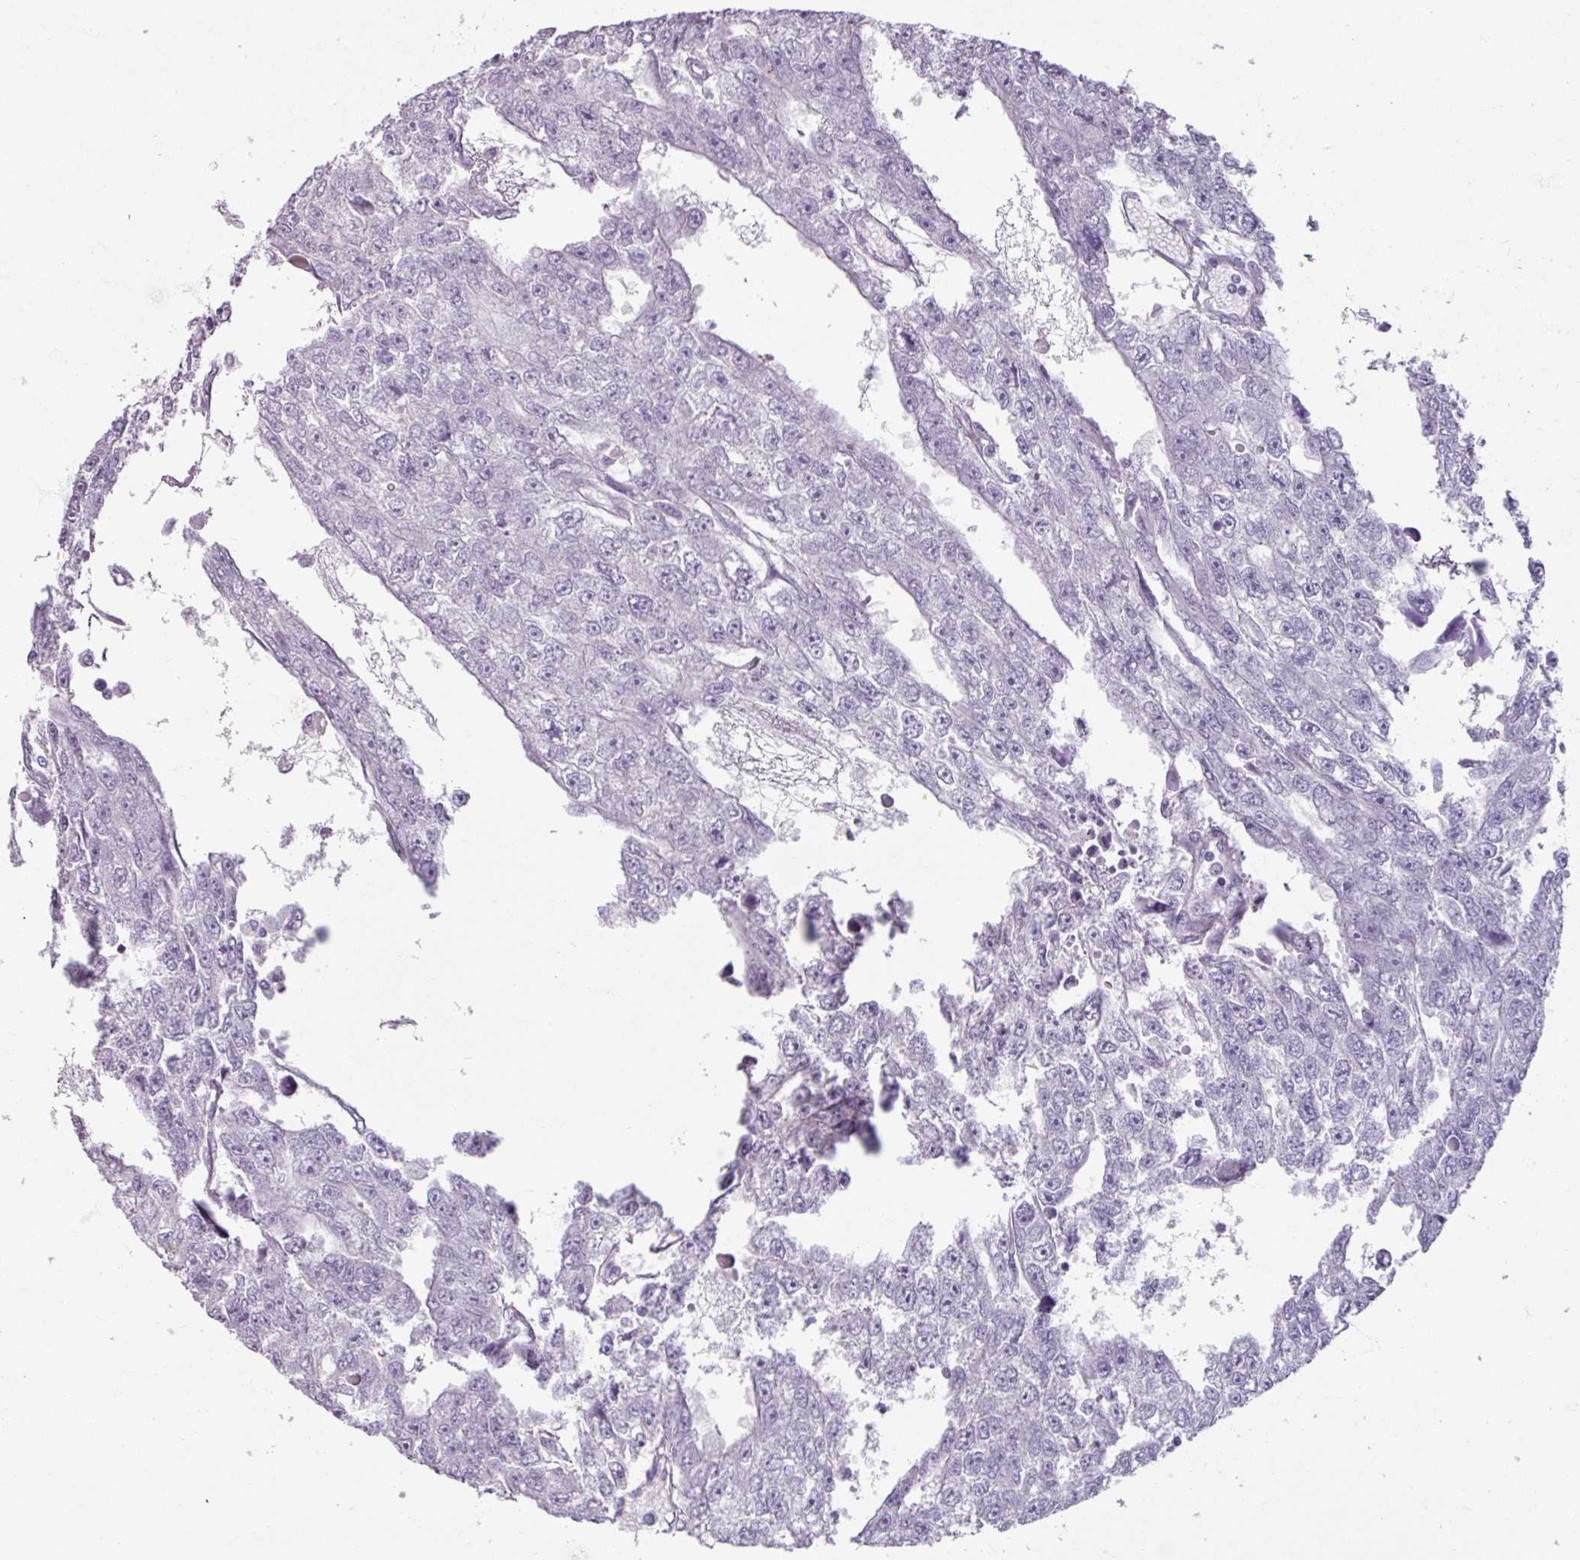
{"staining": {"intensity": "negative", "quantity": "none", "location": "none"}, "tissue": "testis cancer", "cell_type": "Tumor cells", "image_type": "cancer", "snomed": [{"axis": "morphology", "description": "Carcinoma, Embryonal, NOS"}, {"axis": "topography", "description": "Testis"}], "caption": "Protein analysis of testis embryonal carcinoma demonstrates no significant expression in tumor cells.", "gene": "SLC27A5", "patient": {"sex": "male", "age": 20}}